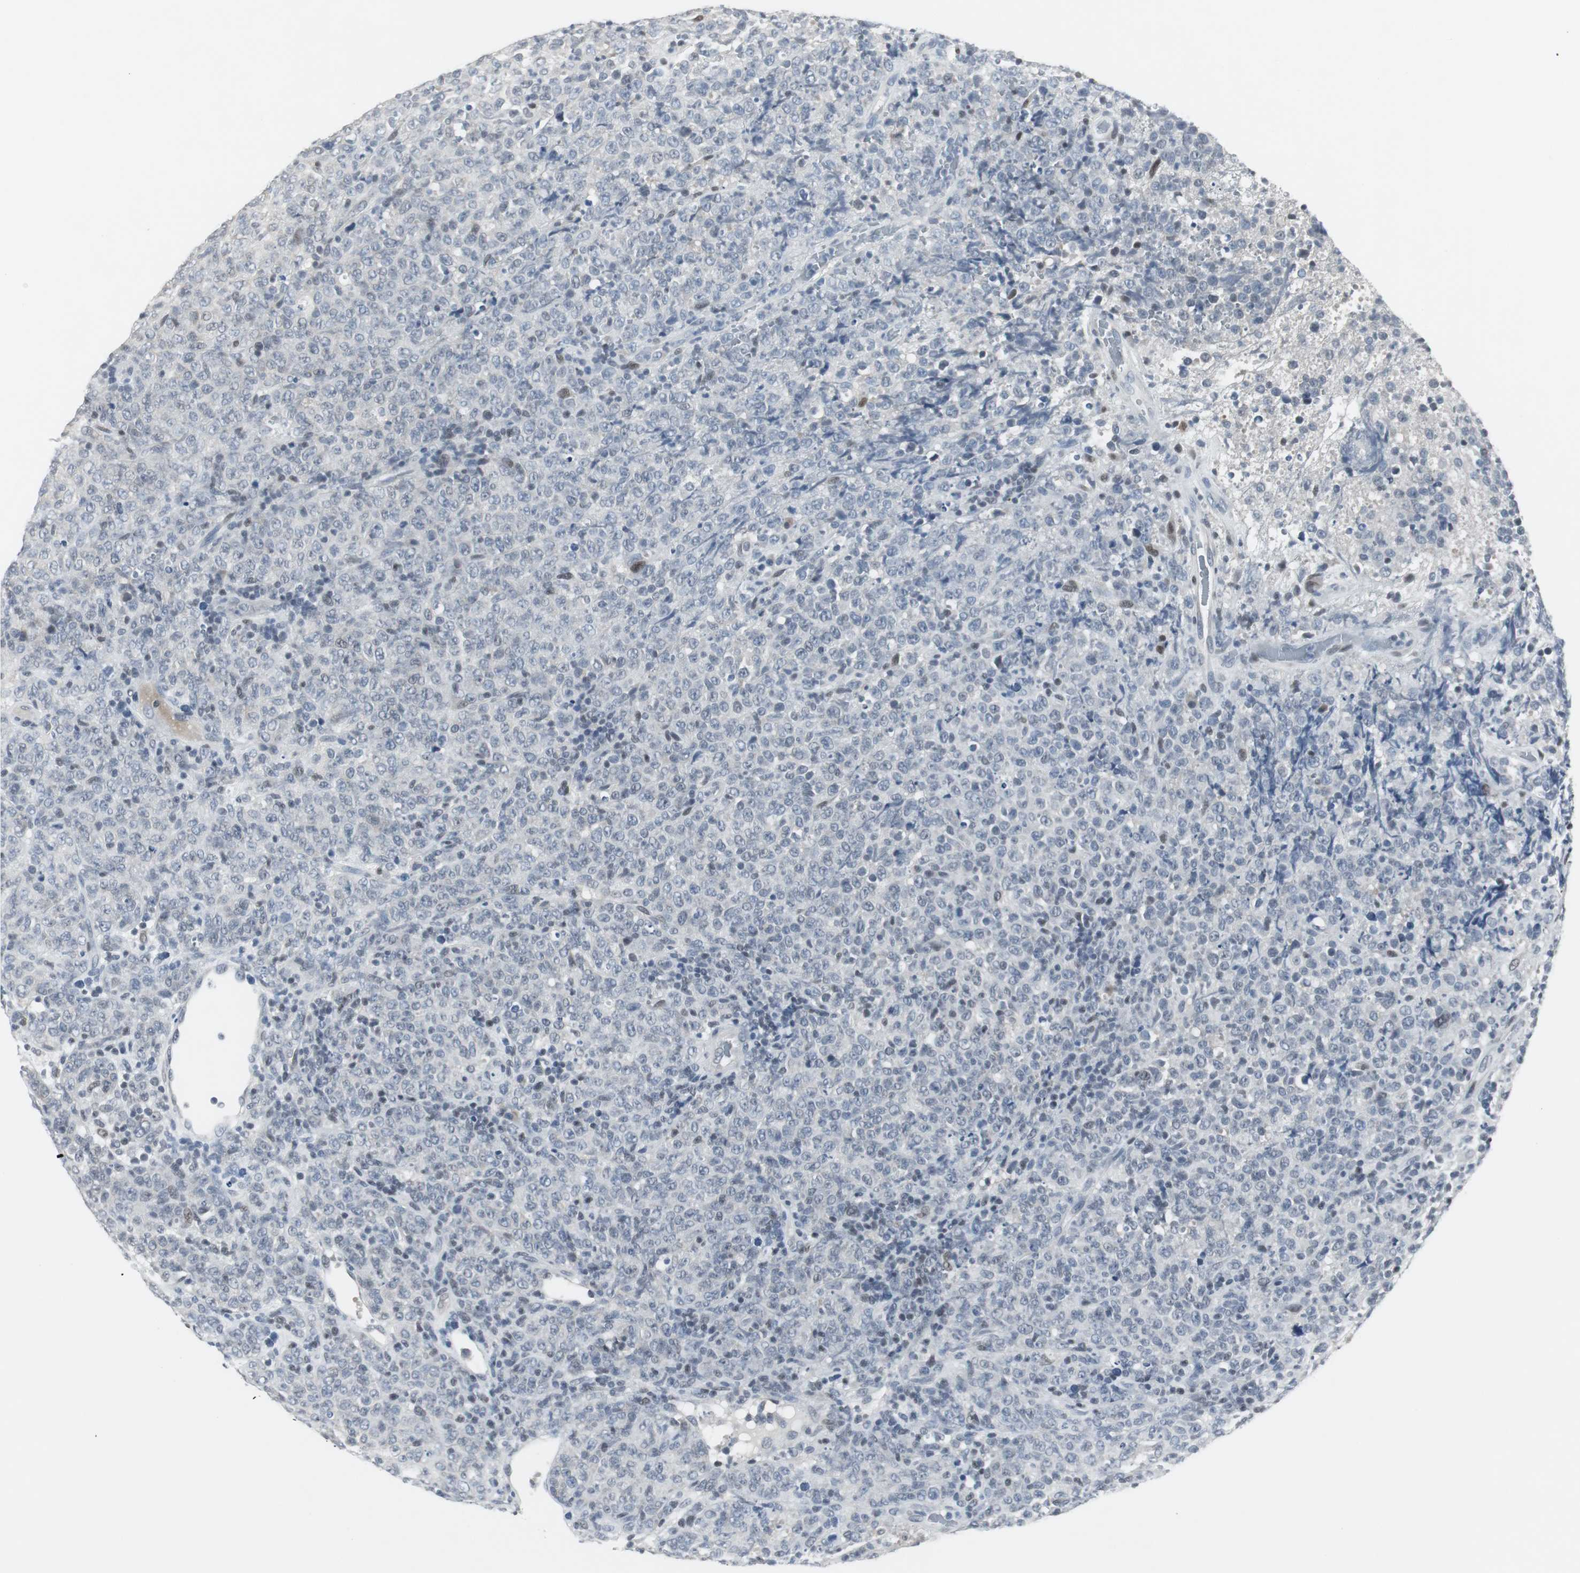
{"staining": {"intensity": "moderate", "quantity": "<25%", "location": "nuclear"}, "tissue": "lymphoma", "cell_type": "Tumor cells", "image_type": "cancer", "snomed": [{"axis": "morphology", "description": "Malignant lymphoma, non-Hodgkin's type, High grade"}, {"axis": "topography", "description": "Tonsil"}], "caption": "A photomicrograph of lymphoma stained for a protein reveals moderate nuclear brown staining in tumor cells.", "gene": "ELK1", "patient": {"sex": "female", "age": 36}}